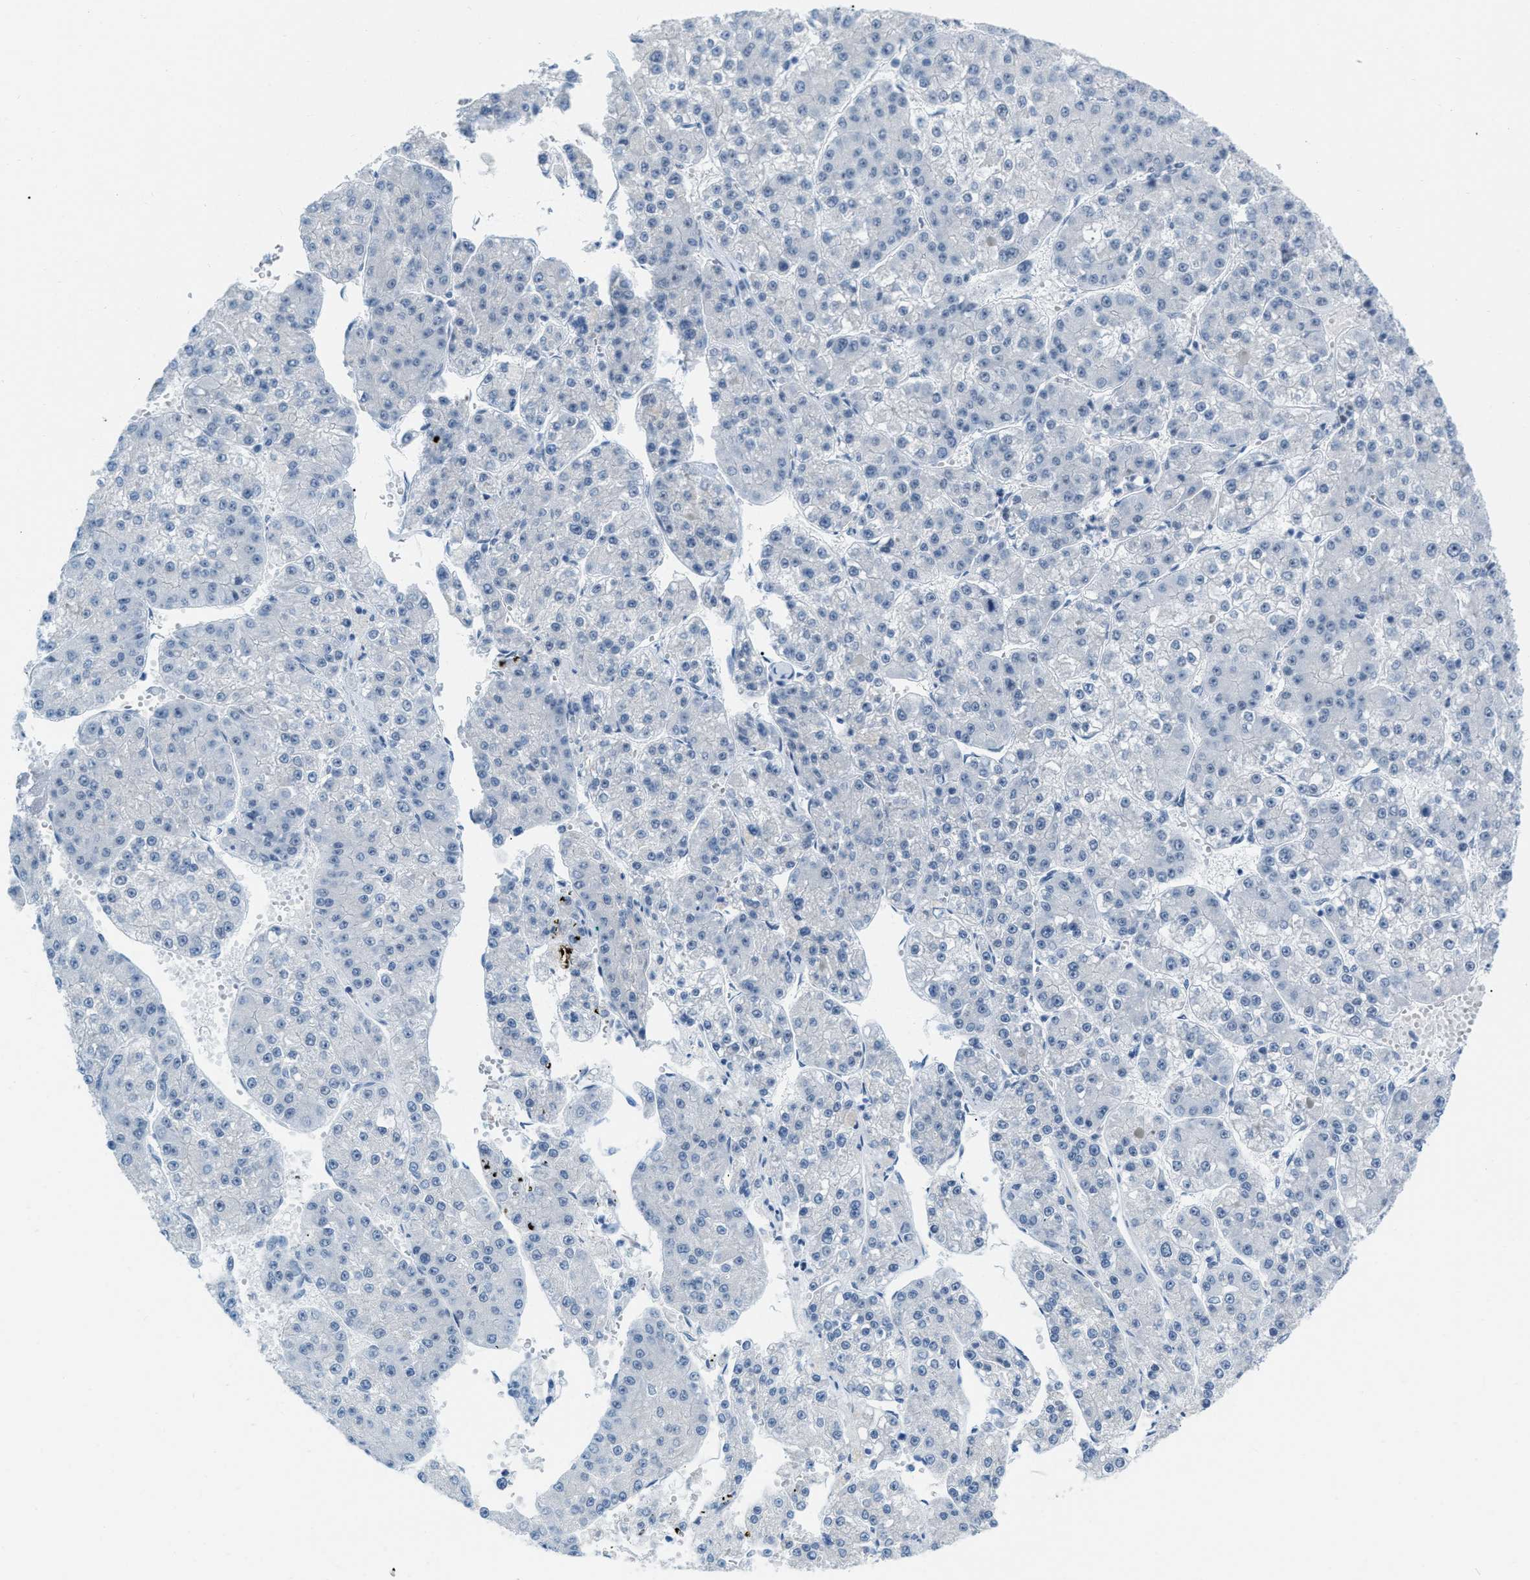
{"staining": {"intensity": "negative", "quantity": "none", "location": "none"}, "tissue": "liver cancer", "cell_type": "Tumor cells", "image_type": "cancer", "snomed": [{"axis": "morphology", "description": "Carcinoma, Hepatocellular, NOS"}, {"axis": "topography", "description": "Liver"}], "caption": "Liver cancer (hepatocellular carcinoma) was stained to show a protein in brown. There is no significant staining in tumor cells. (DAB immunohistochemistry (IHC), high magnification).", "gene": "PHRF1", "patient": {"sex": "female", "age": 73}}